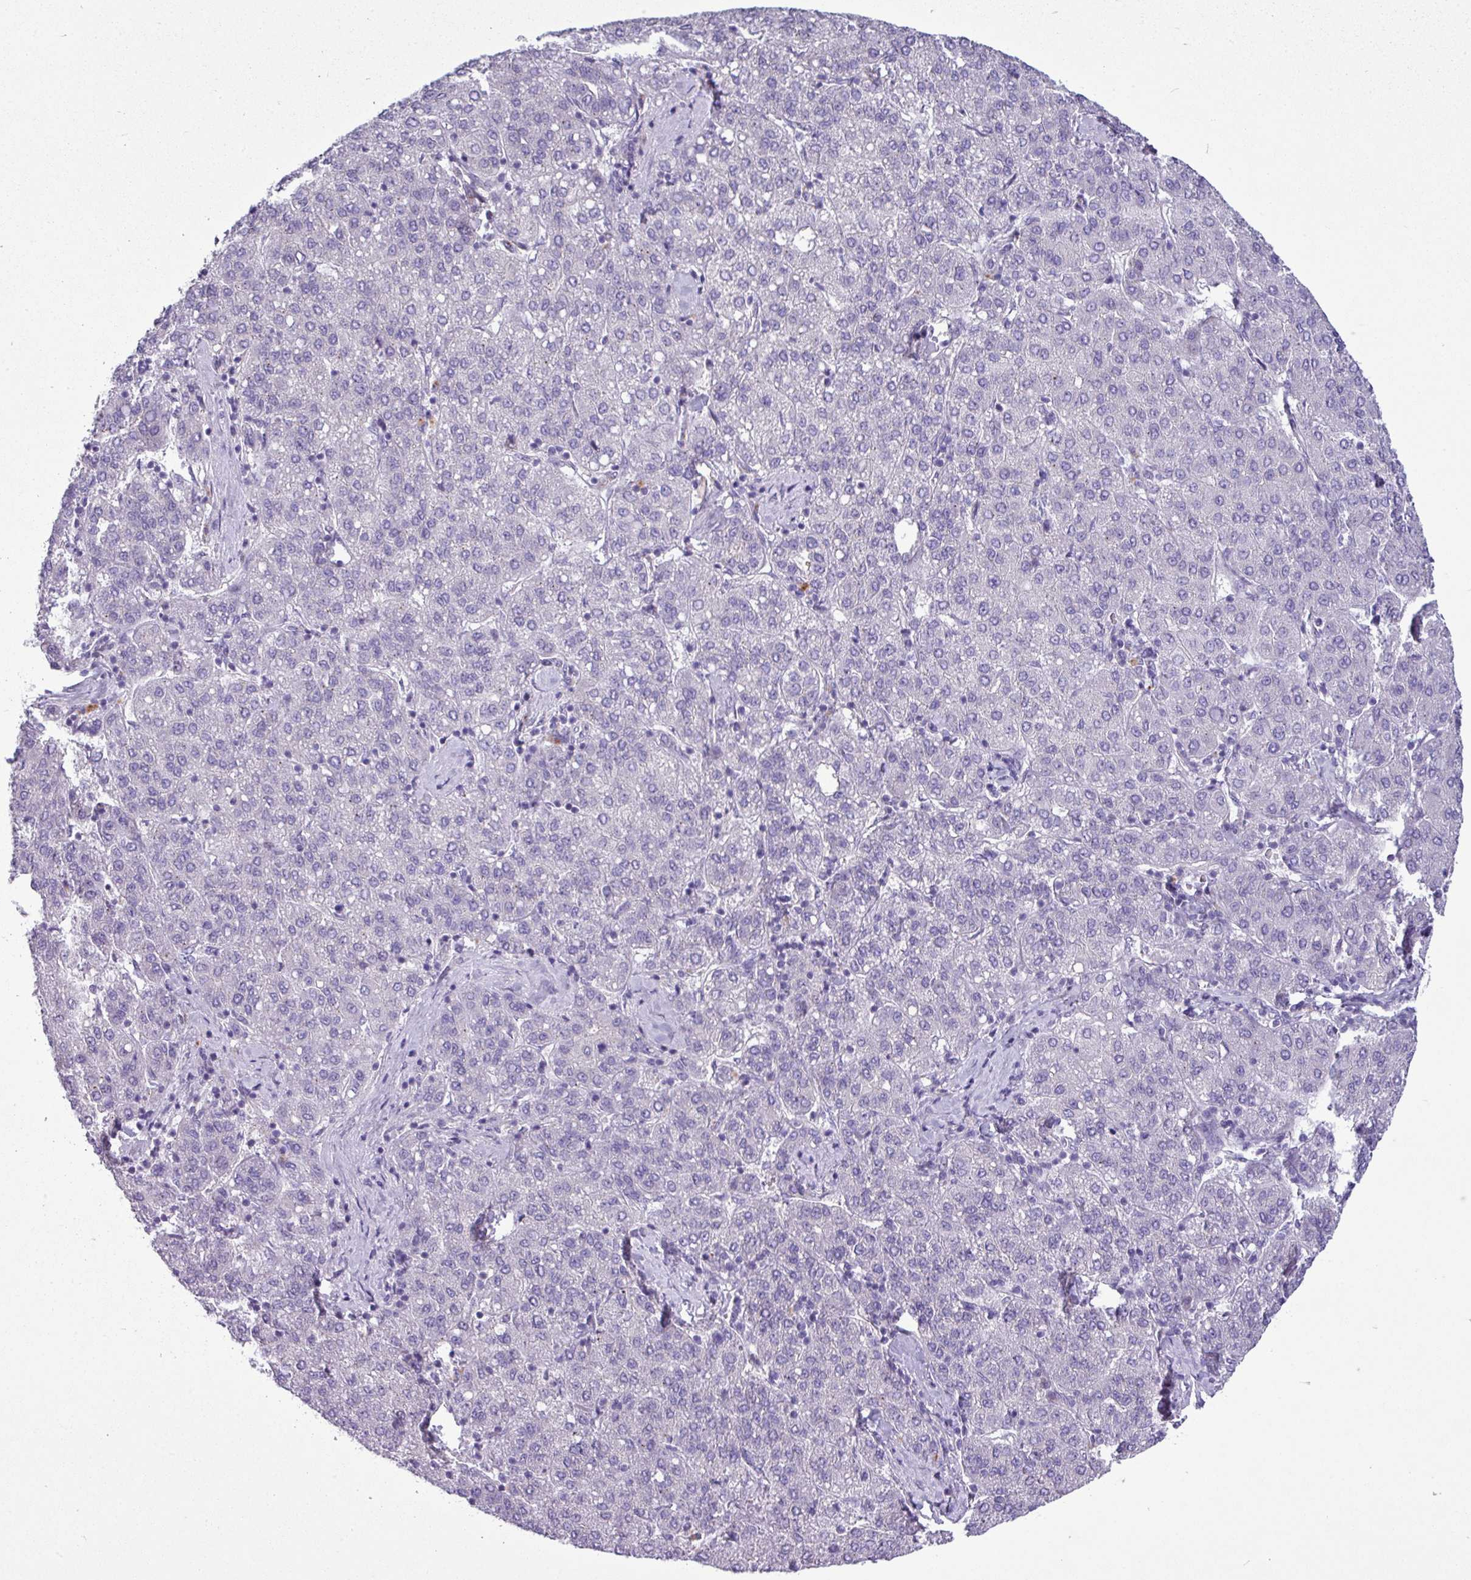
{"staining": {"intensity": "negative", "quantity": "none", "location": "none"}, "tissue": "liver cancer", "cell_type": "Tumor cells", "image_type": "cancer", "snomed": [{"axis": "morphology", "description": "Carcinoma, Hepatocellular, NOS"}, {"axis": "topography", "description": "Liver"}], "caption": "The image displays no significant staining in tumor cells of liver cancer (hepatocellular carcinoma).", "gene": "SPINK8", "patient": {"sex": "male", "age": 65}}